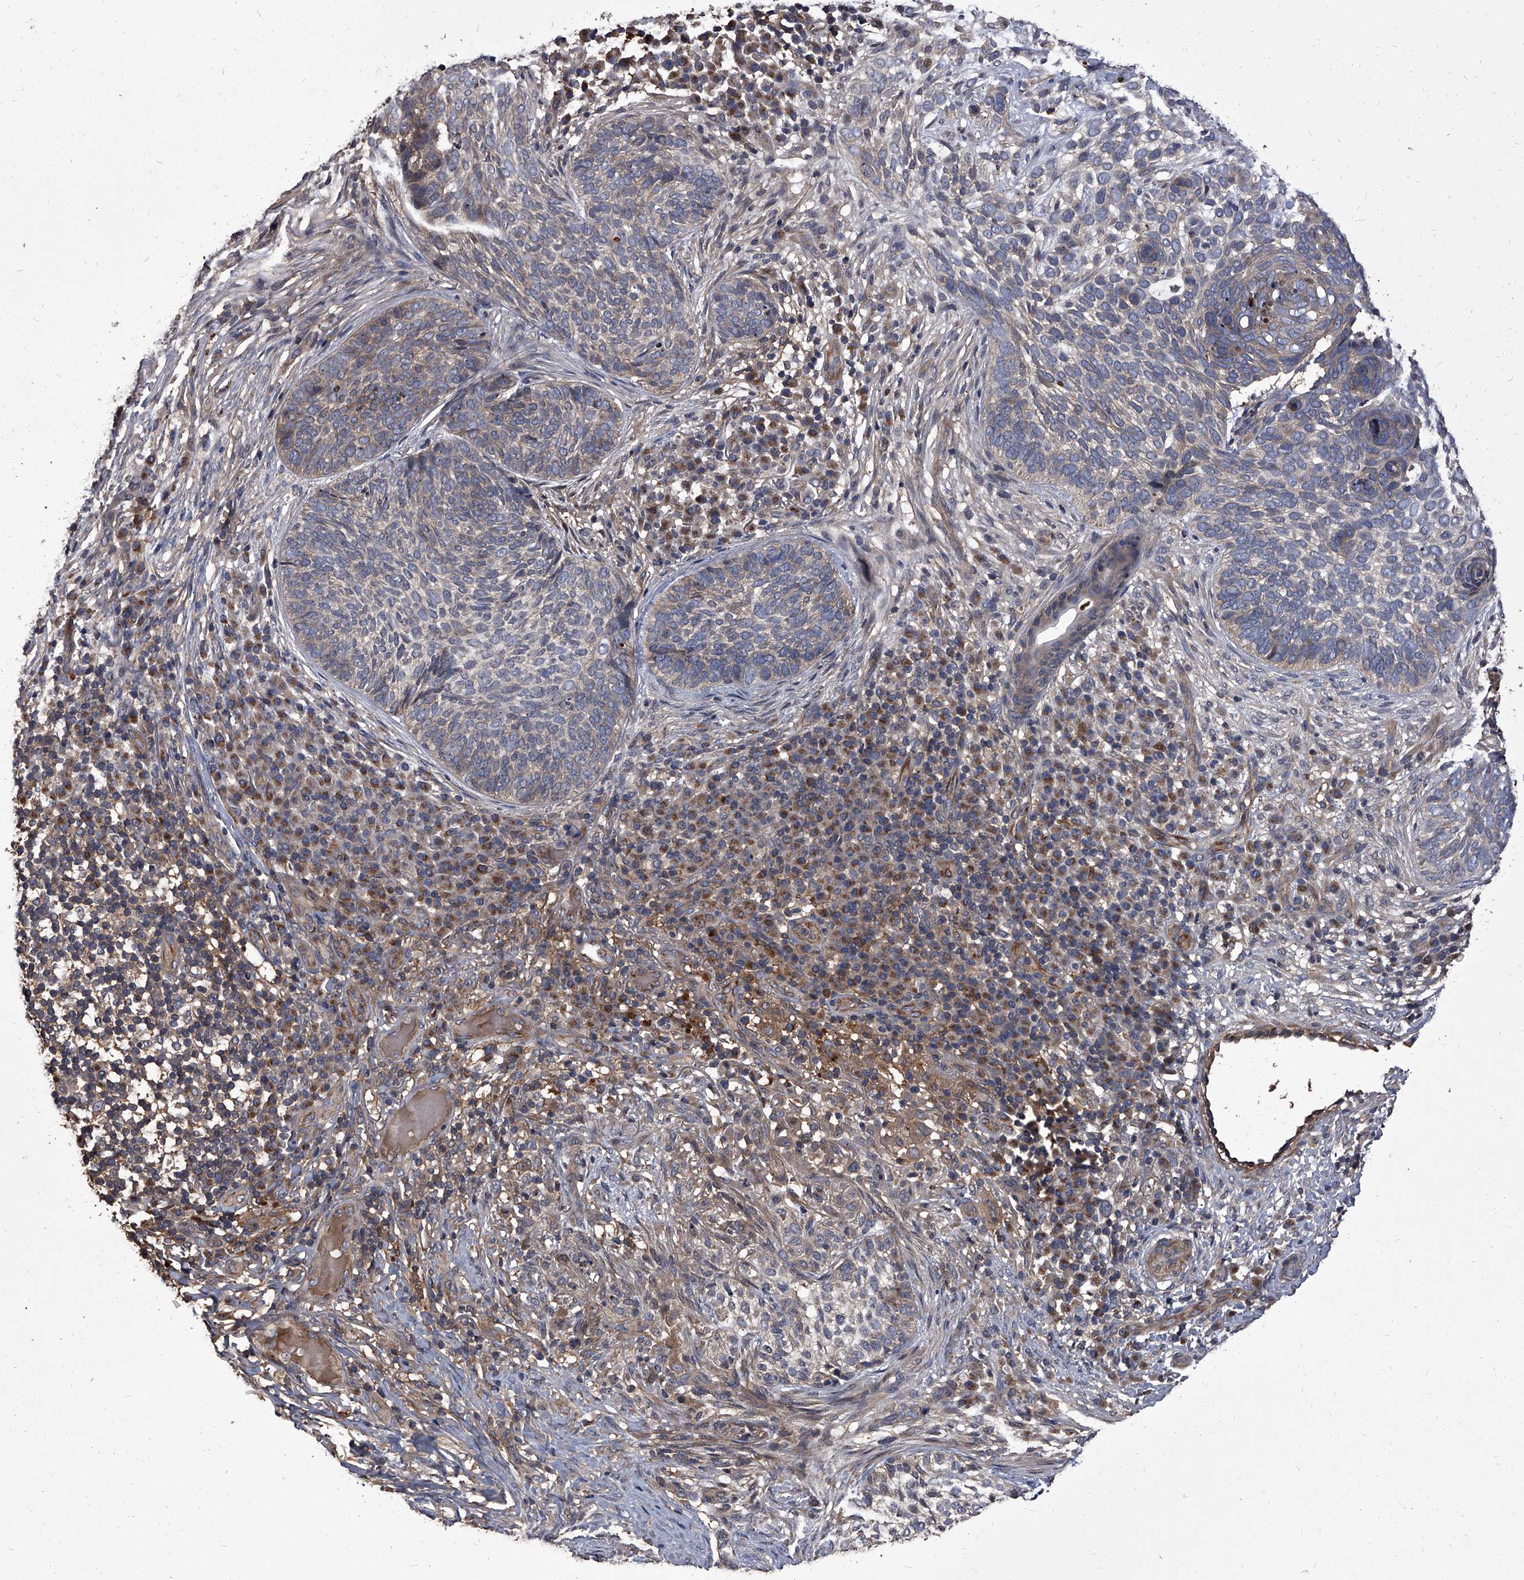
{"staining": {"intensity": "weak", "quantity": "<25%", "location": "cytoplasmic/membranous"}, "tissue": "skin cancer", "cell_type": "Tumor cells", "image_type": "cancer", "snomed": [{"axis": "morphology", "description": "Basal cell carcinoma"}, {"axis": "topography", "description": "Skin"}], "caption": "The histopathology image shows no staining of tumor cells in basal cell carcinoma (skin).", "gene": "STK36", "patient": {"sex": "female", "age": 64}}